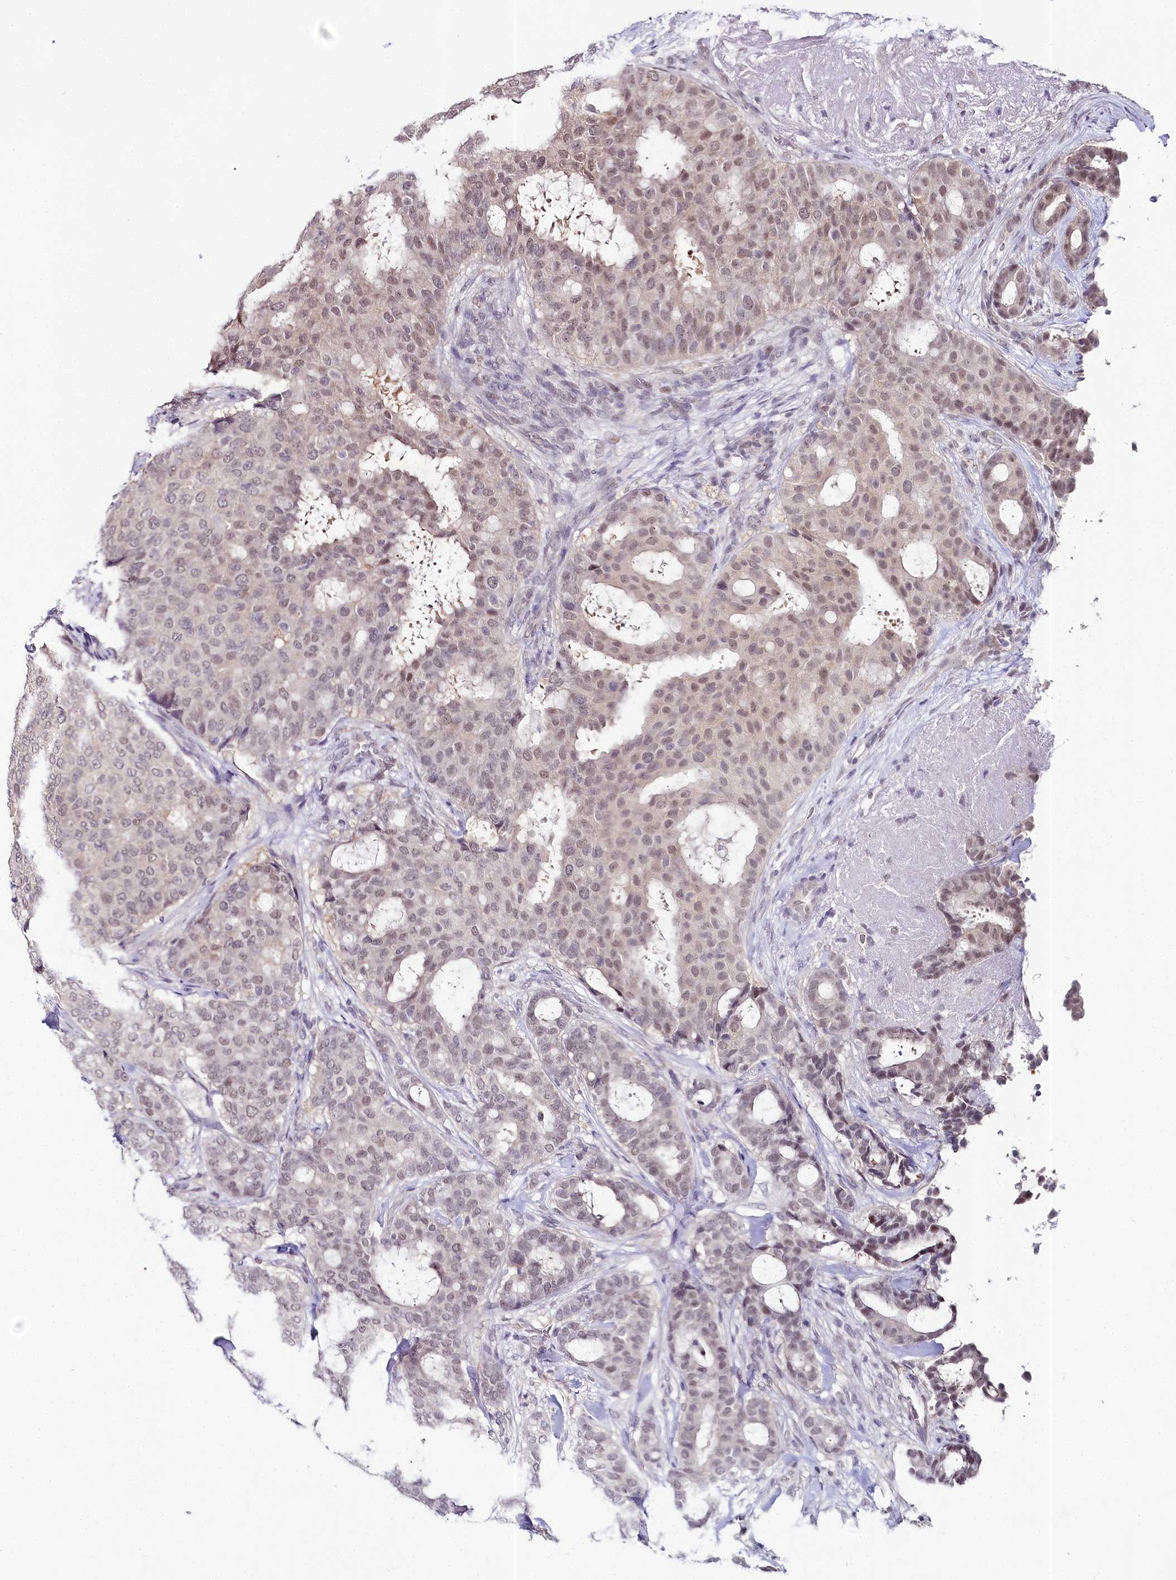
{"staining": {"intensity": "weak", "quantity": "25%-75%", "location": "nuclear"}, "tissue": "breast cancer", "cell_type": "Tumor cells", "image_type": "cancer", "snomed": [{"axis": "morphology", "description": "Duct carcinoma"}, {"axis": "topography", "description": "Breast"}], "caption": "A photomicrograph showing weak nuclear expression in about 25%-75% of tumor cells in breast cancer, as visualized by brown immunohistochemical staining.", "gene": "AMTN", "patient": {"sex": "female", "age": 75}}